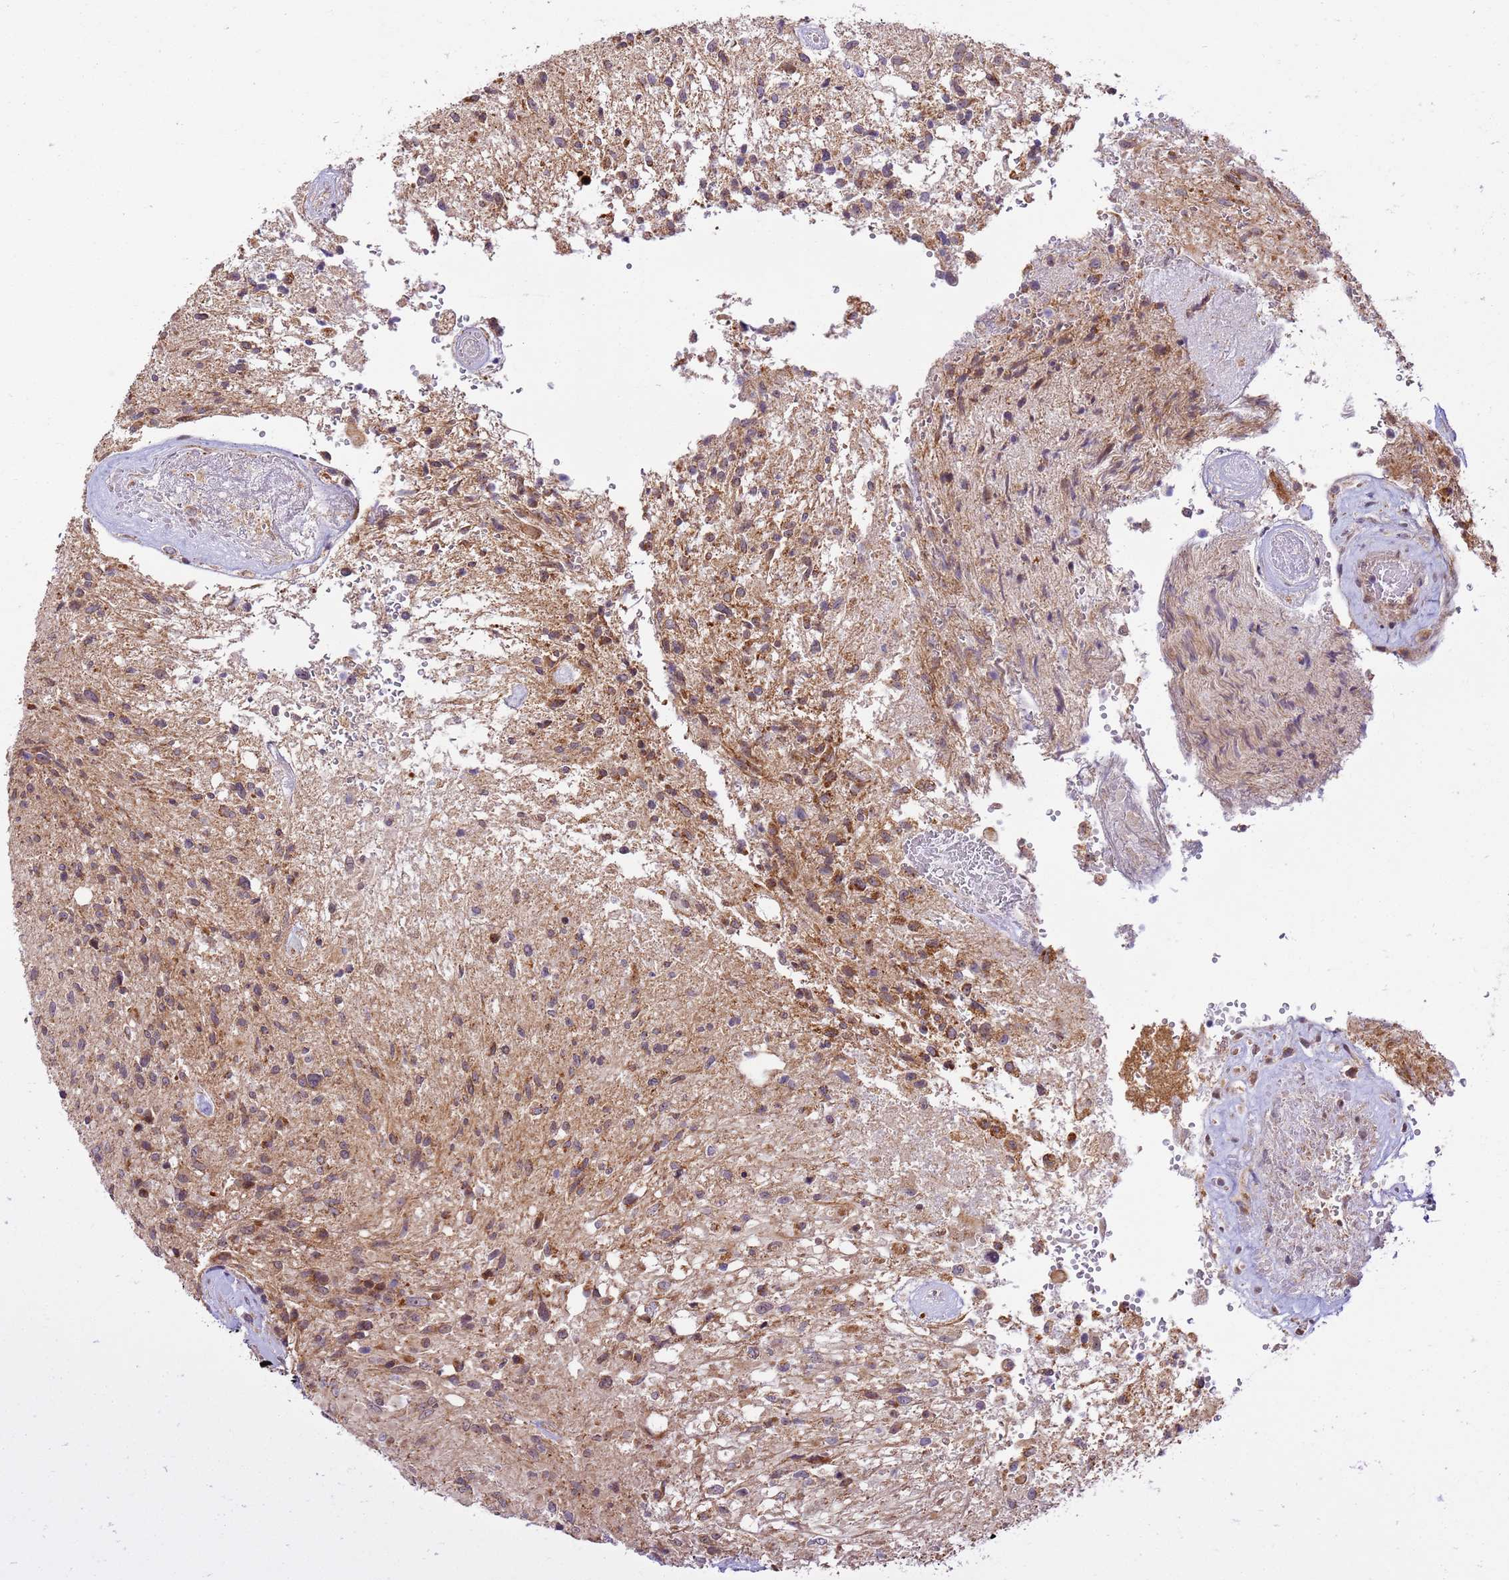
{"staining": {"intensity": "moderate", "quantity": ">75%", "location": "cytoplasmic/membranous"}, "tissue": "glioma", "cell_type": "Tumor cells", "image_type": "cancer", "snomed": [{"axis": "morphology", "description": "Glioma, malignant, High grade"}, {"axis": "topography", "description": "Brain"}], "caption": "Protein expression analysis of glioma demonstrates moderate cytoplasmic/membranous positivity in about >75% of tumor cells. (IHC, brightfield microscopy, high magnification).", "gene": "RAPGEF3", "patient": {"sex": "male", "age": 56}}